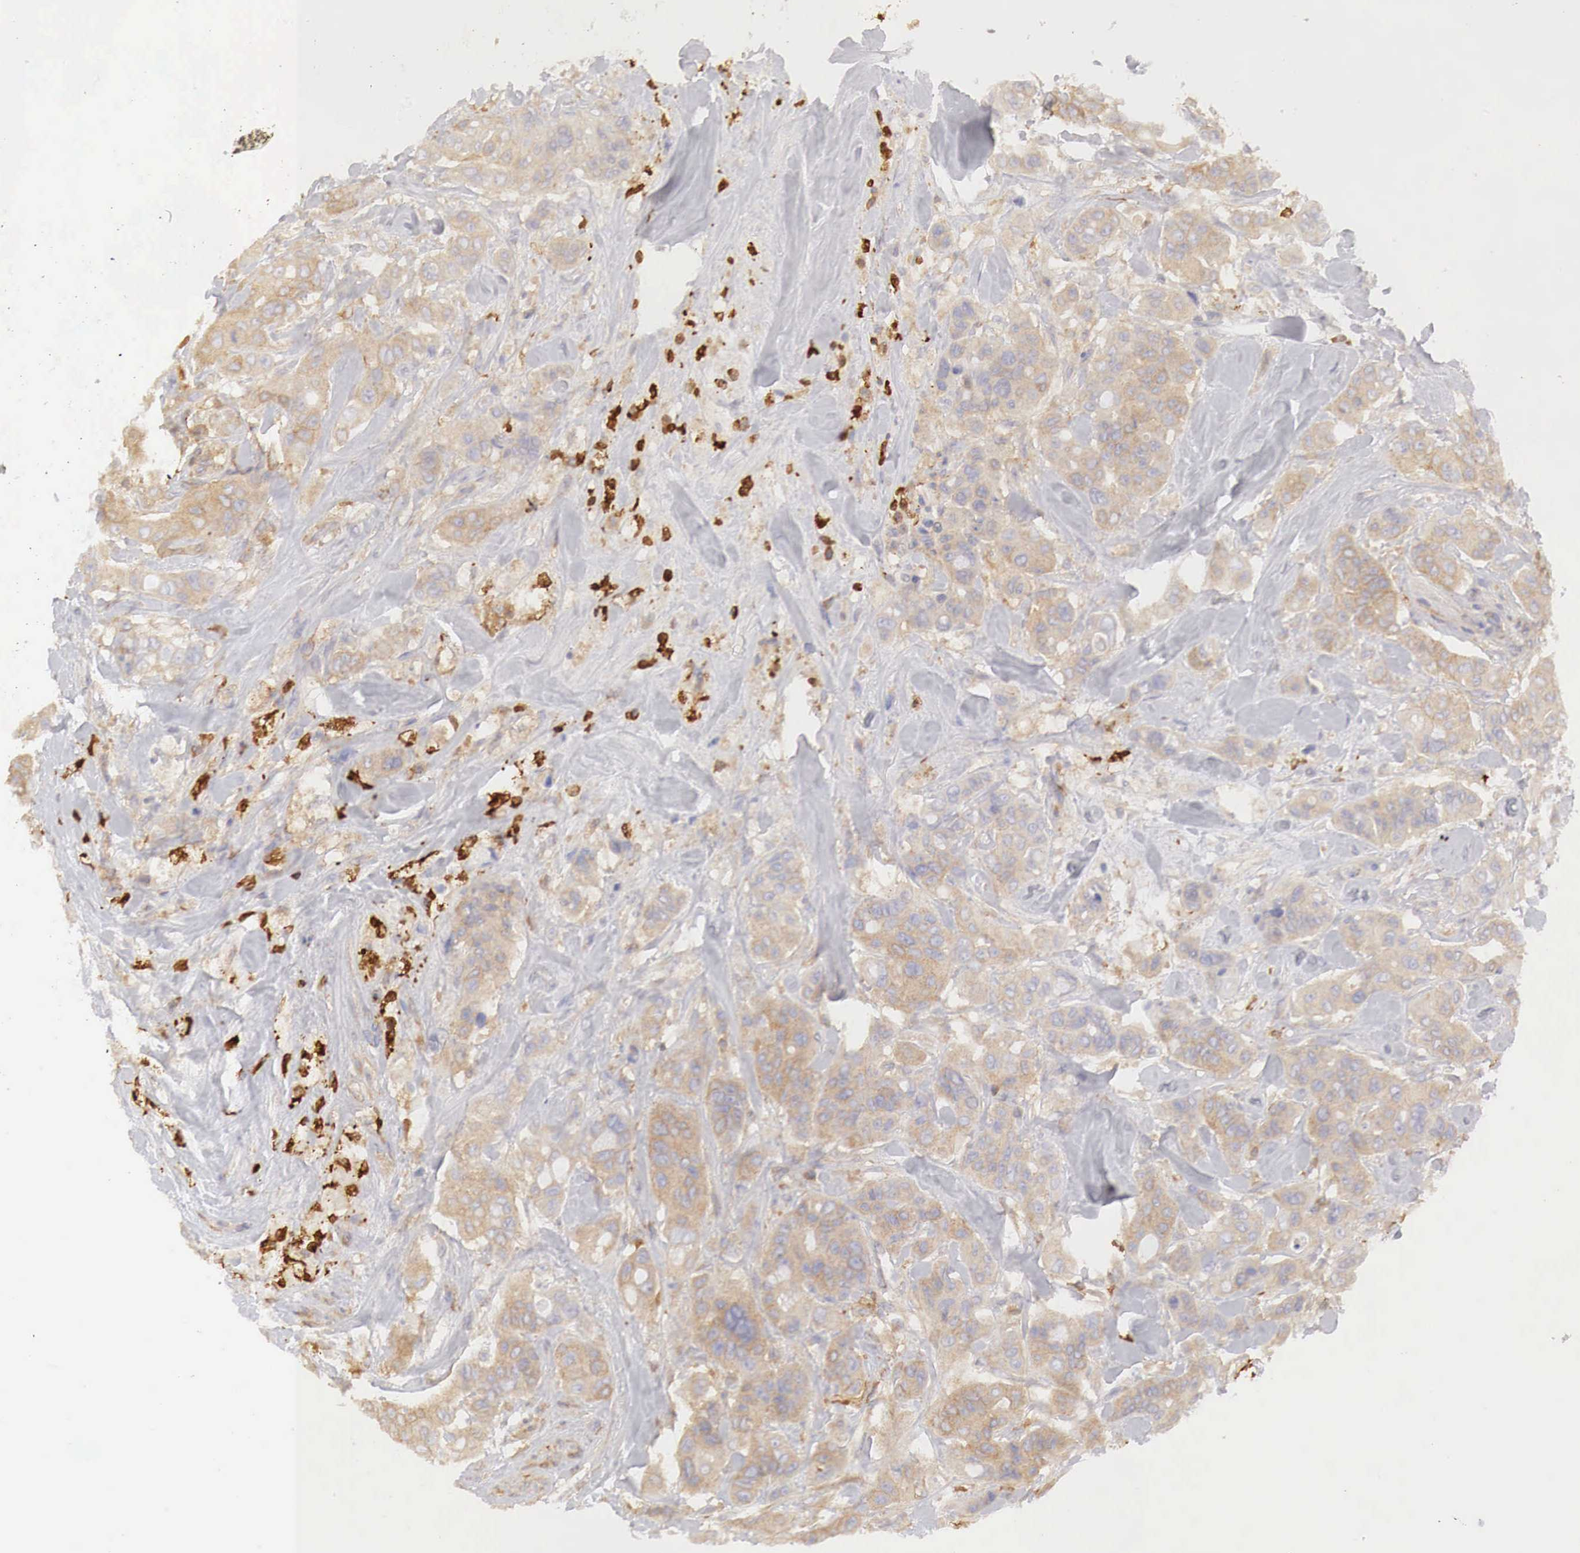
{"staining": {"intensity": "weak", "quantity": ">75%", "location": "cytoplasmic/membranous"}, "tissue": "colorectal cancer", "cell_type": "Tumor cells", "image_type": "cancer", "snomed": [{"axis": "morphology", "description": "Adenocarcinoma, NOS"}, {"axis": "topography", "description": "Colon"}], "caption": "This is an image of IHC staining of adenocarcinoma (colorectal), which shows weak positivity in the cytoplasmic/membranous of tumor cells.", "gene": "G6PD", "patient": {"sex": "female", "age": 70}}